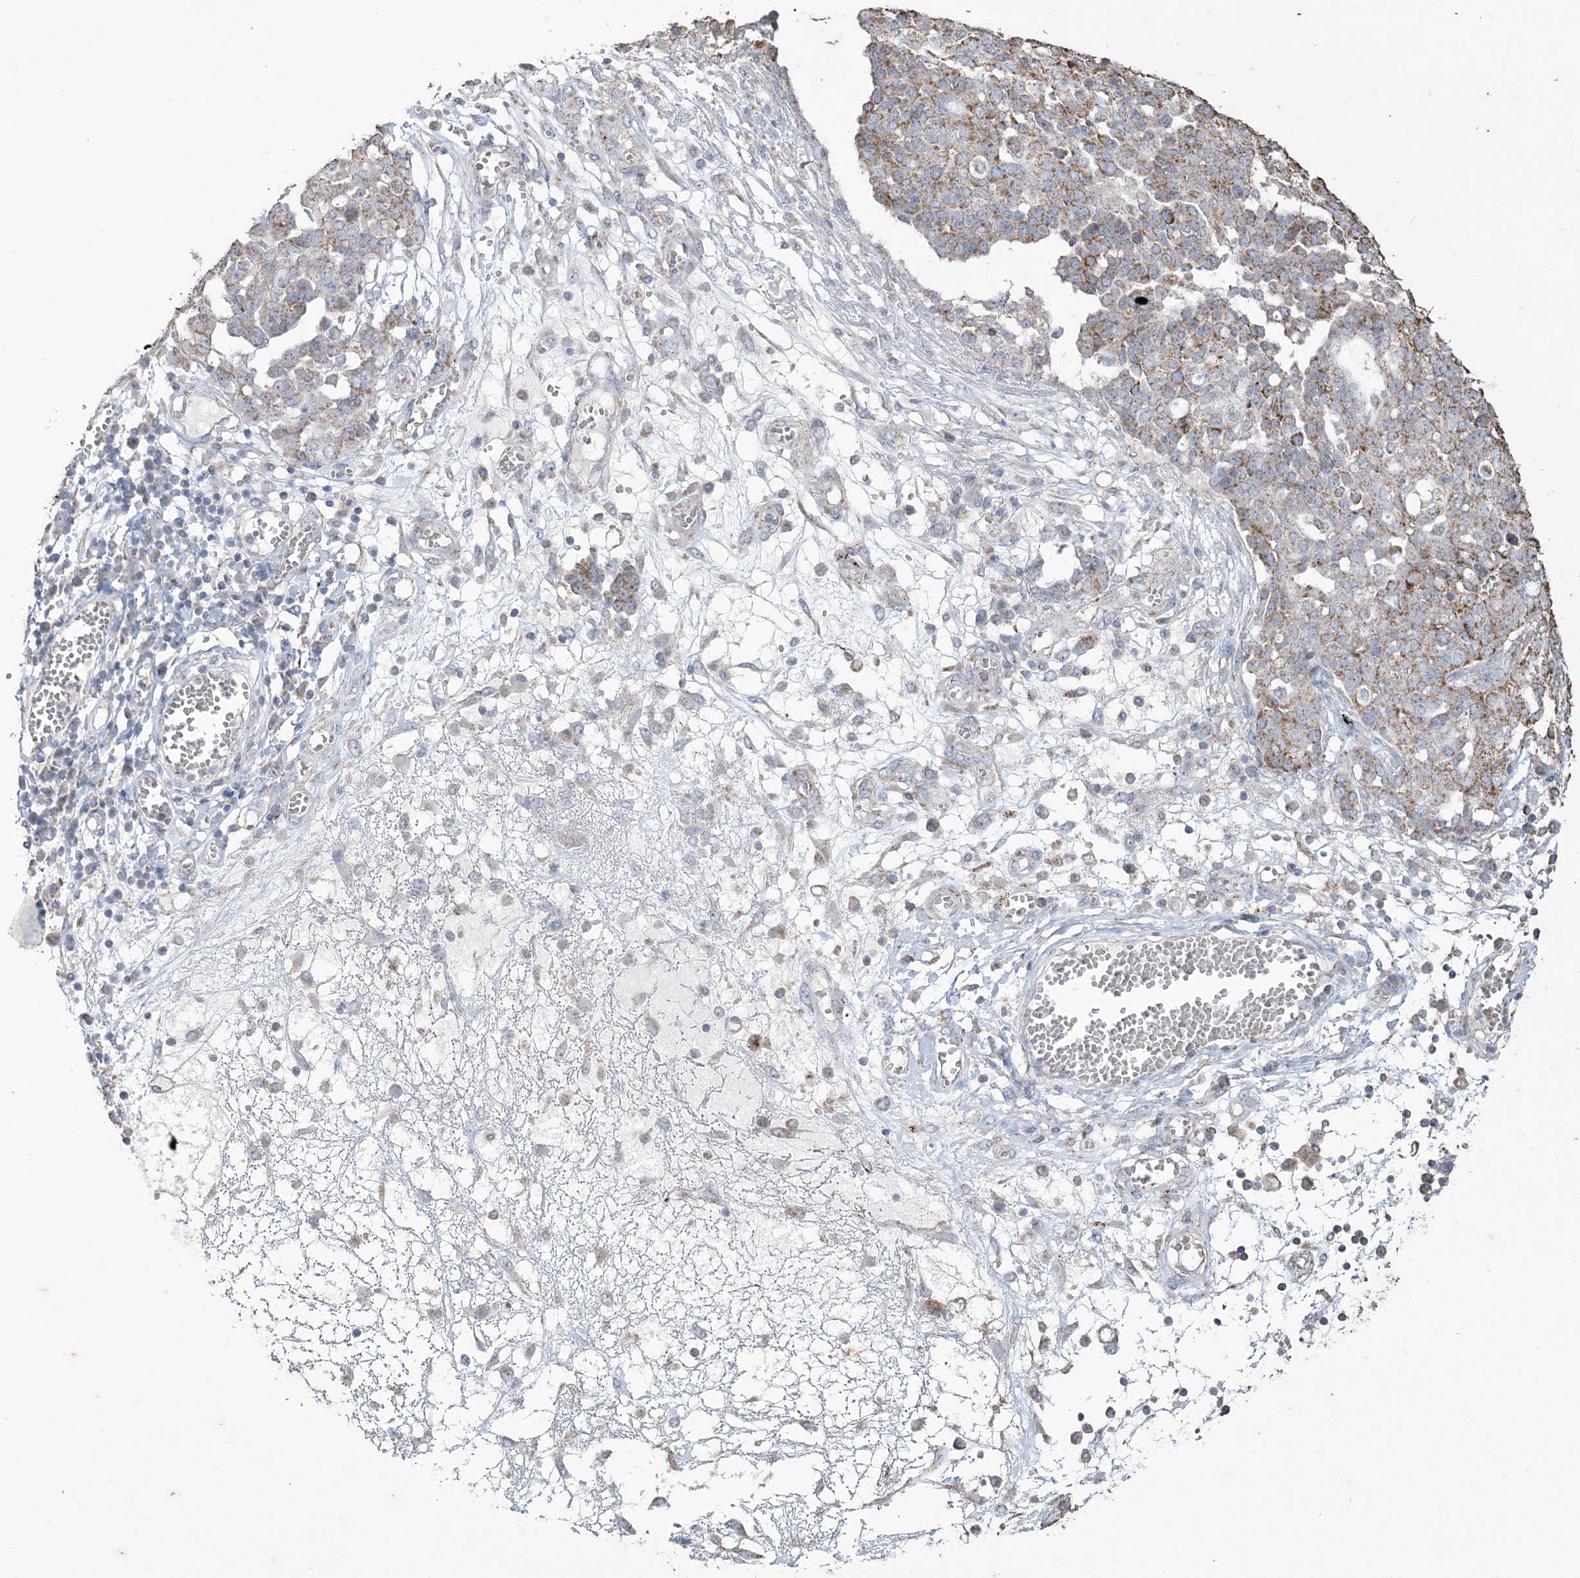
{"staining": {"intensity": "moderate", "quantity": "25%-75%", "location": "cytoplasmic/membranous"}, "tissue": "ovarian cancer", "cell_type": "Tumor cells", "image_type": "cancer", "snomed": [{"axis": "morphology", "description": "Cystadenocarcinoma, serous, NOS"}, {"axis": "topography", "description": "Soft tissue"}, {"axis": "topography", "description": "Ovary"}], "caption": "Ovarian serous cystadenocarcinoma stained with immunohistochemistry (IHC) exhibits moderate cytoplasmic/membranous staining in approximately 25%-75% of tumor cells.", "gene": "SFMBT2", "patient": {"sex": "female", "age": 57}}